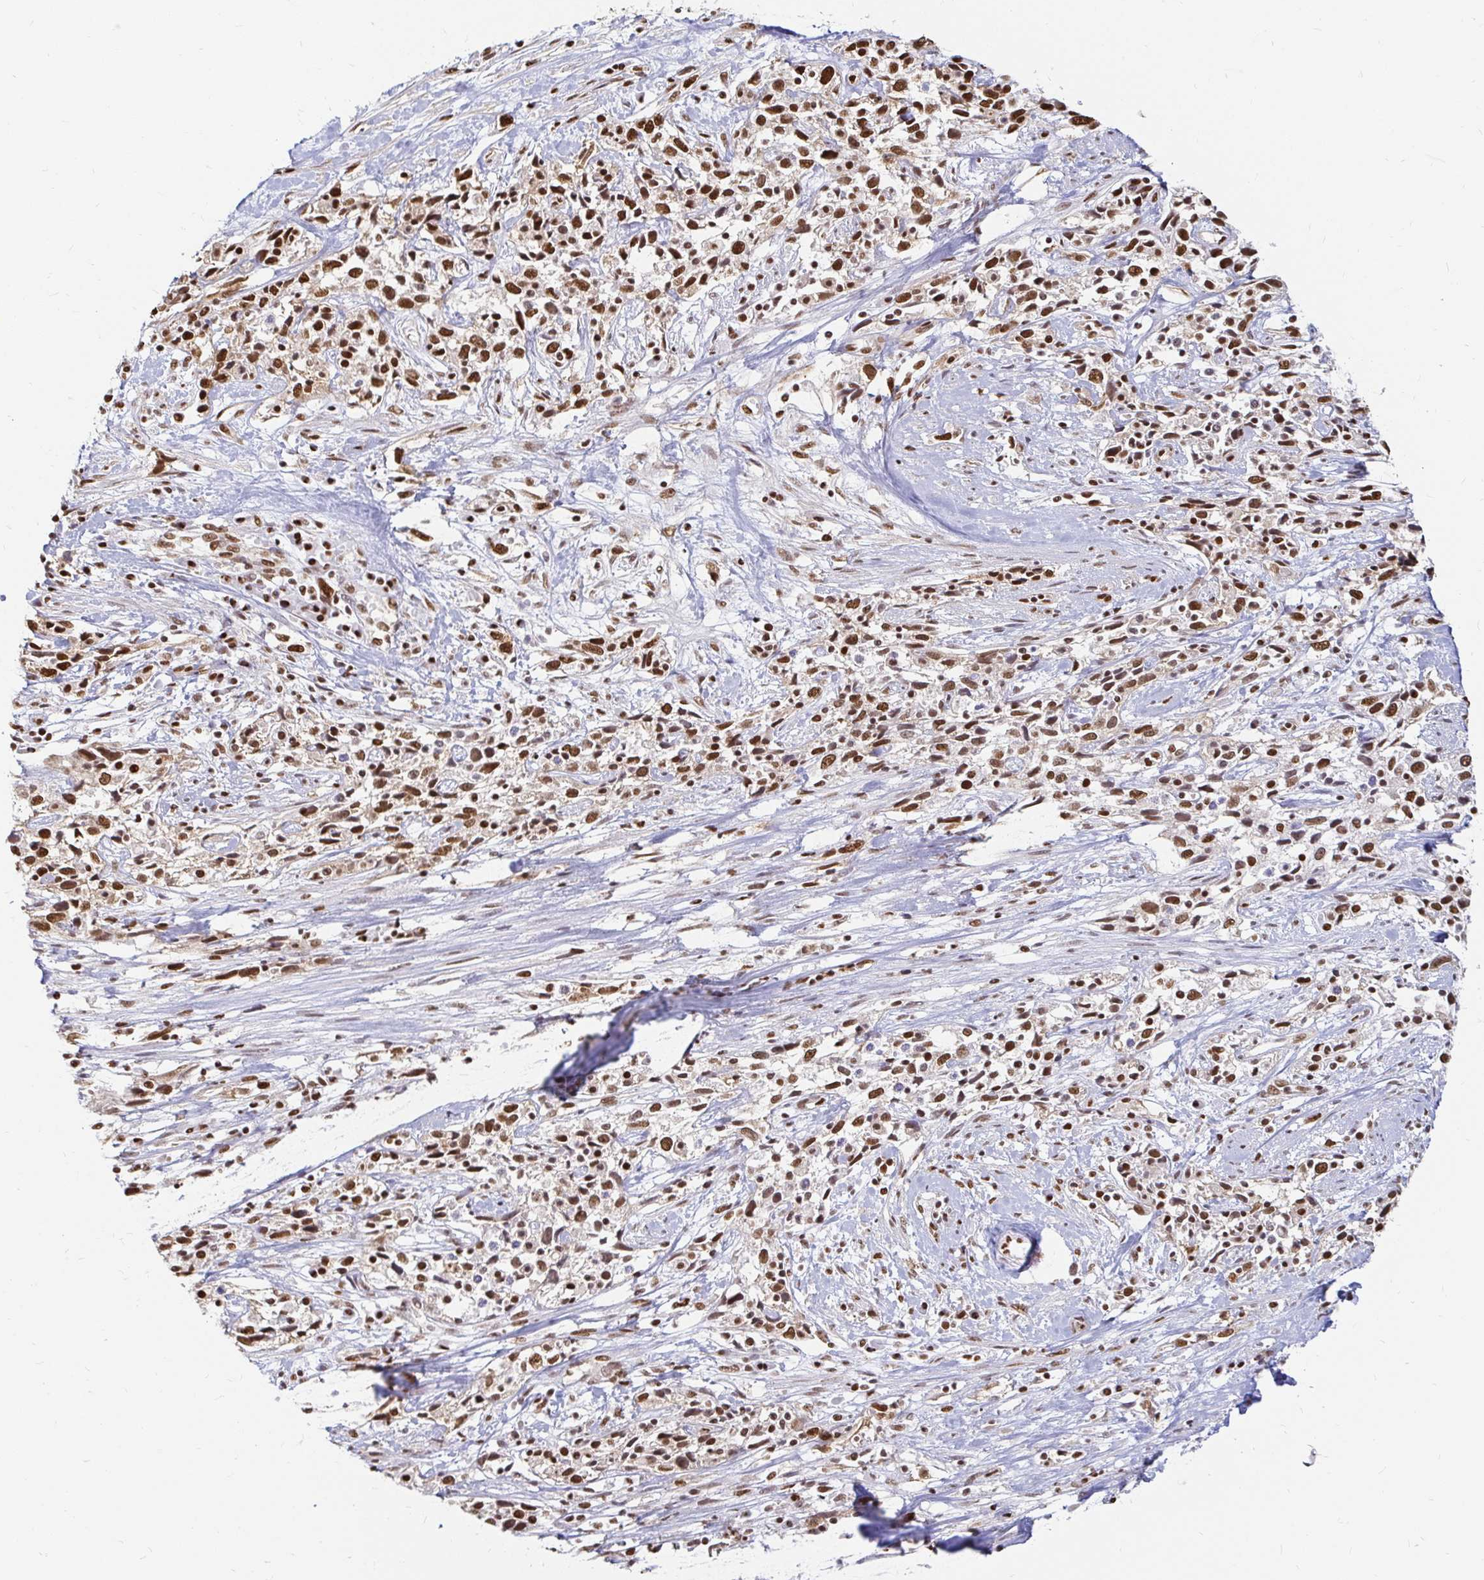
{"staining": {"intensity": "strong", "quantity": ">75%", "location": "nuclear"}, "tissue": "cervical cancer", "cell_type": "Tumor cells", "image_type": "cancer", "snomed": [{"axis": "morphology", "description": "Adenocarcinoma, NOS"}, {"axis": "topography", "description": "Cervix"}], "caption": "Human cervical cancer (adenocarcinoma) stained for a protein (brown) shows strong nuclear positive positivity in approximately >75% of tumor cells.", "gene": "HNRNPU", "patient": {"sex": "female", "age": 40}}